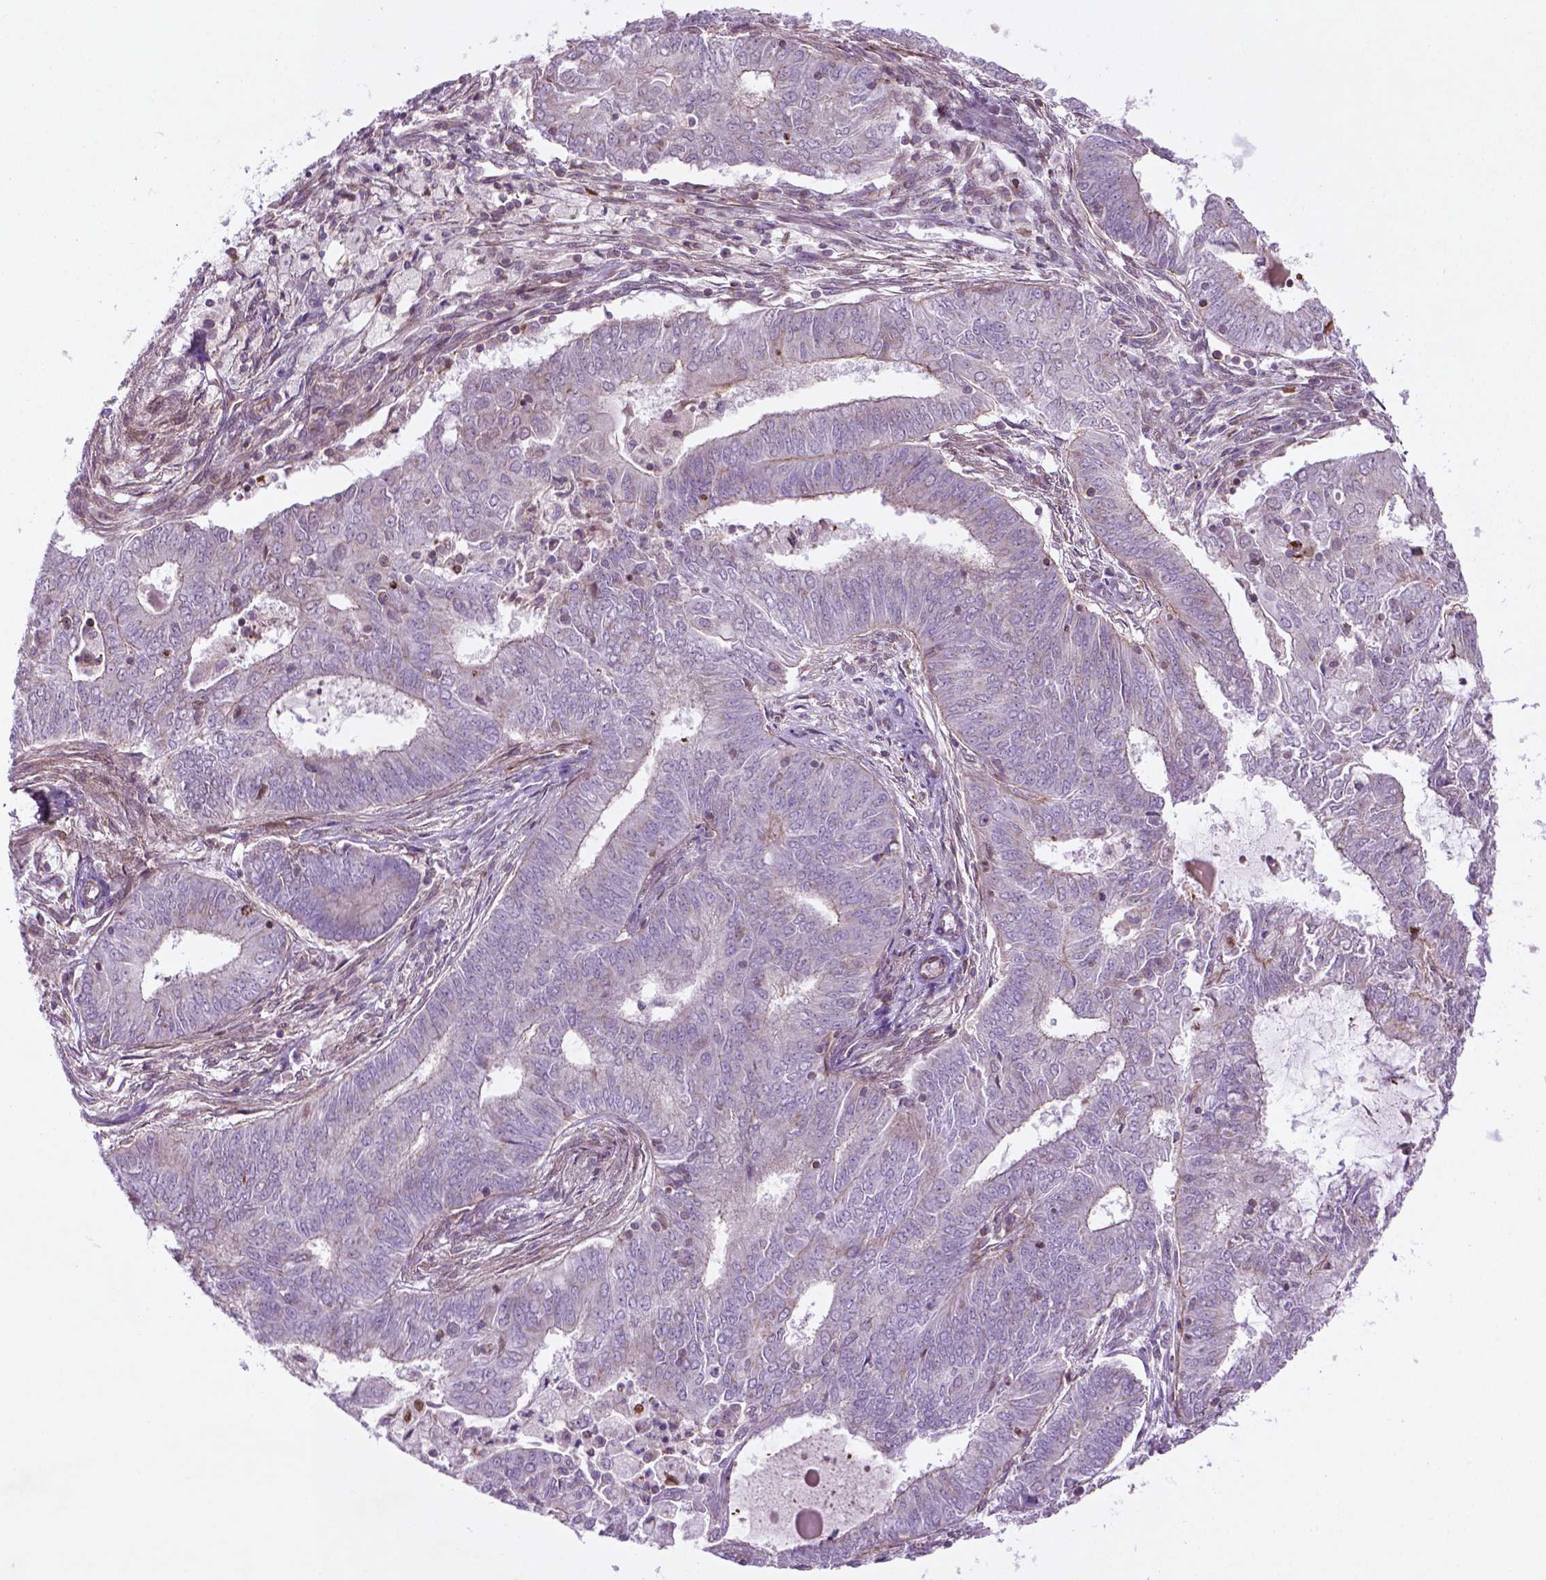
{"staining": {"intensity": "negative", "quantity": "none", "location": "none"}, "tissue": "endometrial cancer", "cell_type": "Tumor cells", "image_type": "cancer", "snomed": [{"axis": "morphology", "description": "Adenocarcinoma, NOS"}, {"axis": "topography", "description": "Endometrium"}], "caption": "Immunohistochemistry micrograph of endometrial cancer (adenocarcinoma) stained for a protein (brown), which exhibits no expression in tumor cells.", "gene": "TCHP", "patient": {"sex": "female", "age": 62}}